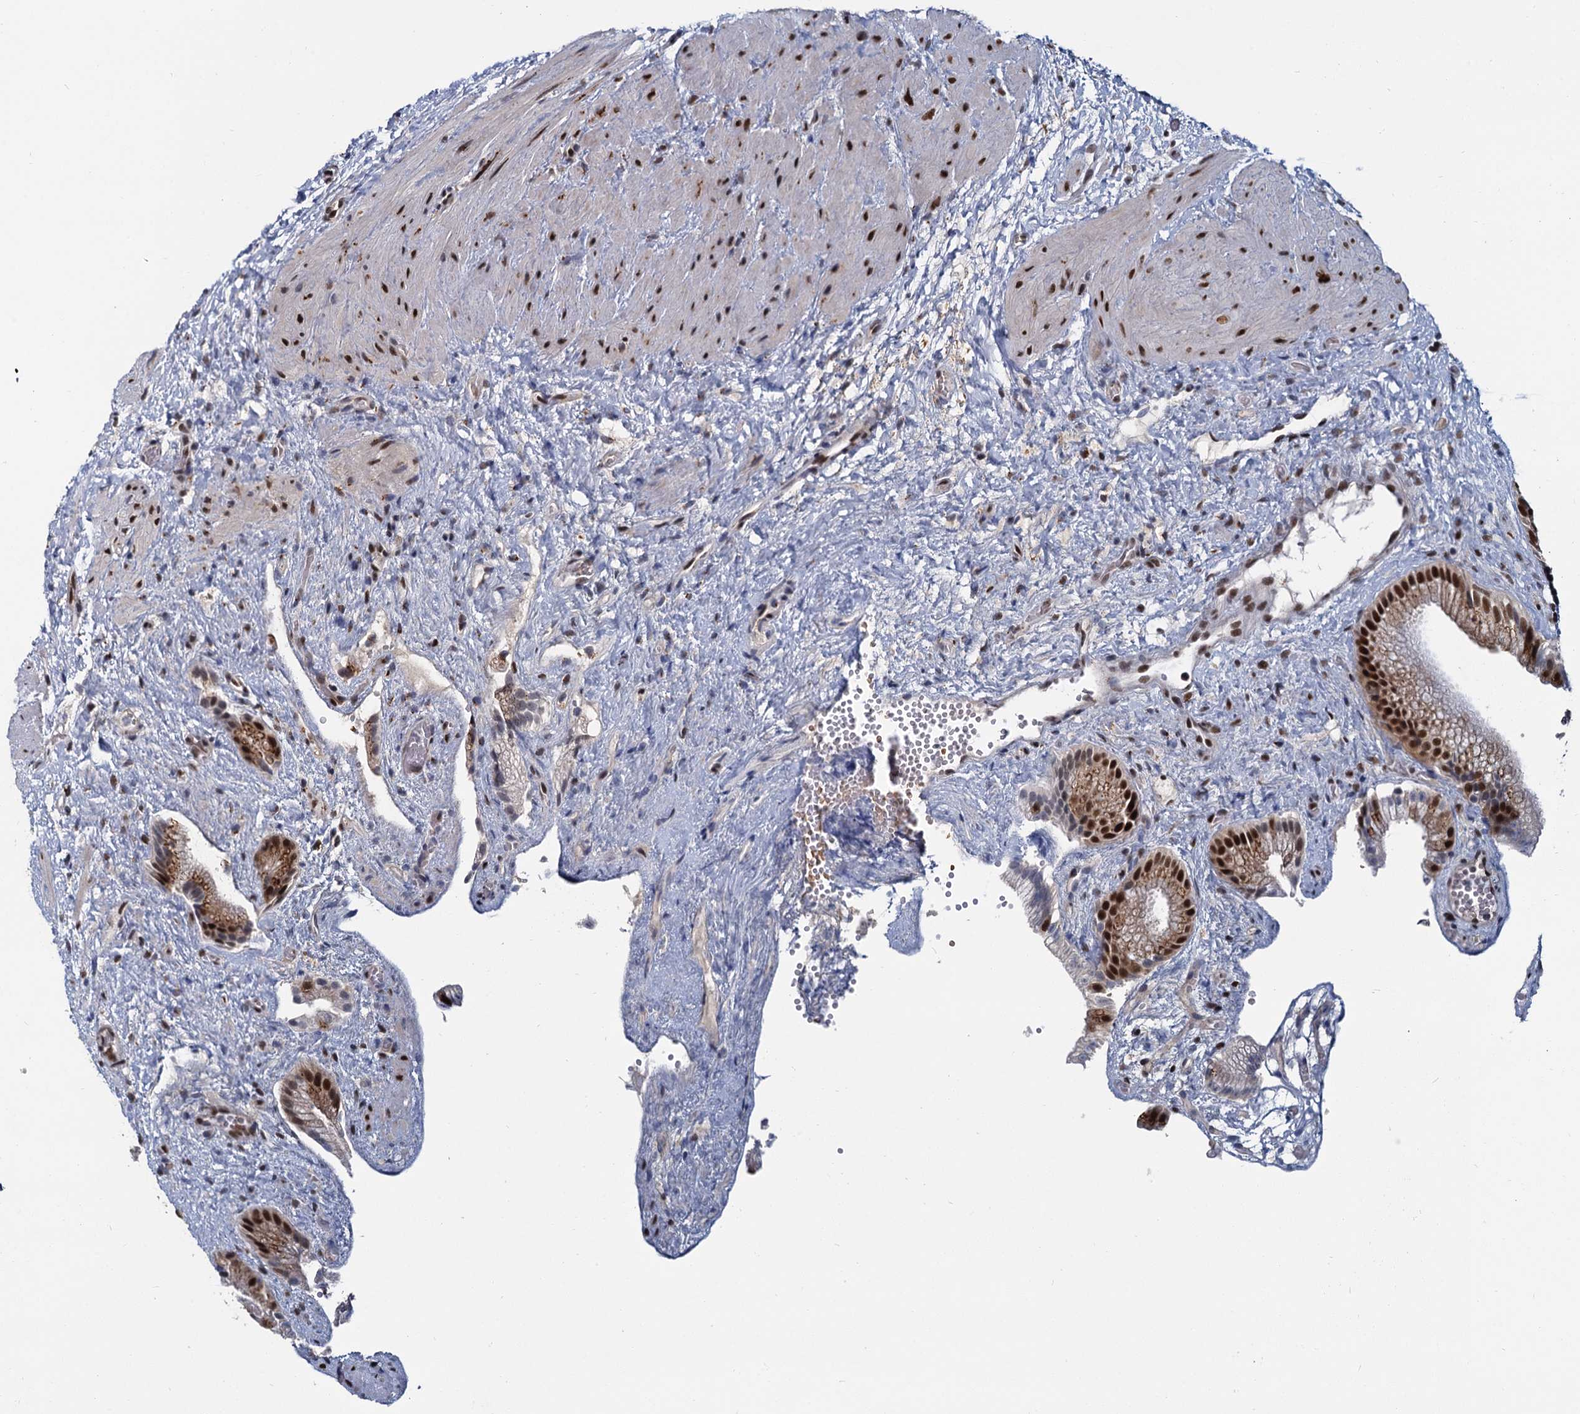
{"staining": {"intensity": "strong", "quantity": ">75%", "location": "nuclear"}, "tissue": "gallbladder", "cell_type": "Glandular cells", "image_type": "normal", "snomed": [{"axis": "morphology", "description": "Normal tissue, NOS"}, {"axis": "morphology", "description": "Inflammation, NOS"}, {"axis": "topography", "description": "Gallbladder"}], "caption": "Immunohistochemical staining of benign gallbladder displays high levels of strong nuclear expression in approximately >75% of glandular cells. (IHC, brightfield microscopy, high magnification).", "gene": "RPRD1A", "patient": {"sex": "male", "age": 51}}